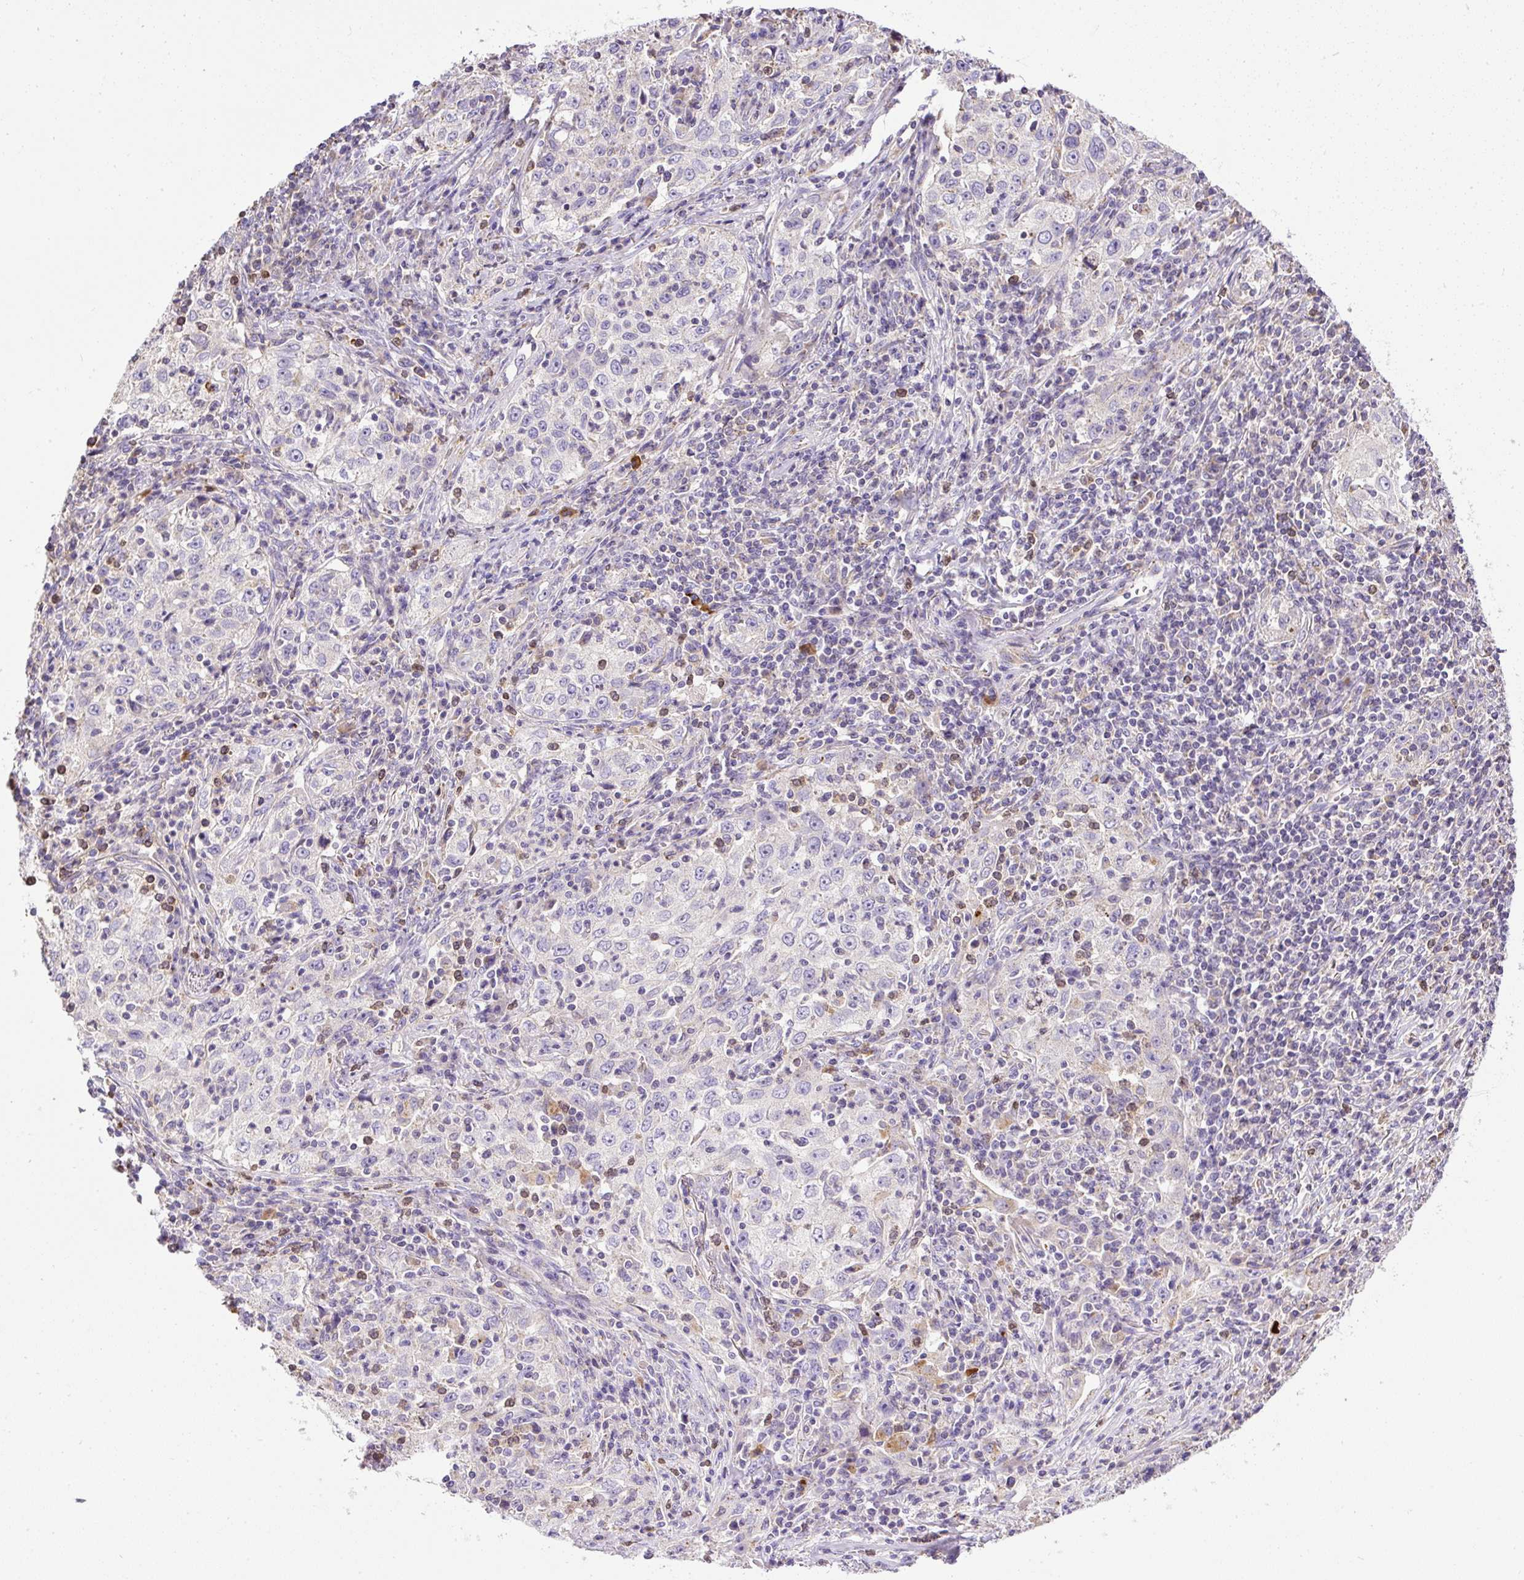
{"staining": {"intensity": "negative", "quantity": "none", "location": "none"}, "tissue": "lung cancer", "cell_type": "Tumor cells", "image_type": "cancer", "snomed": [{"axis": "morphology", "description": "Squamous cell carcinoma, NOS"}, {"axis": "topography", "description": "Lung"}], "caption": "A histopathology image of lung cancer stained for a protein demonstrates no brown staining in tumor cells.", "gene": "CFAP47", "patient": {"sex": "male", "age": 71}}